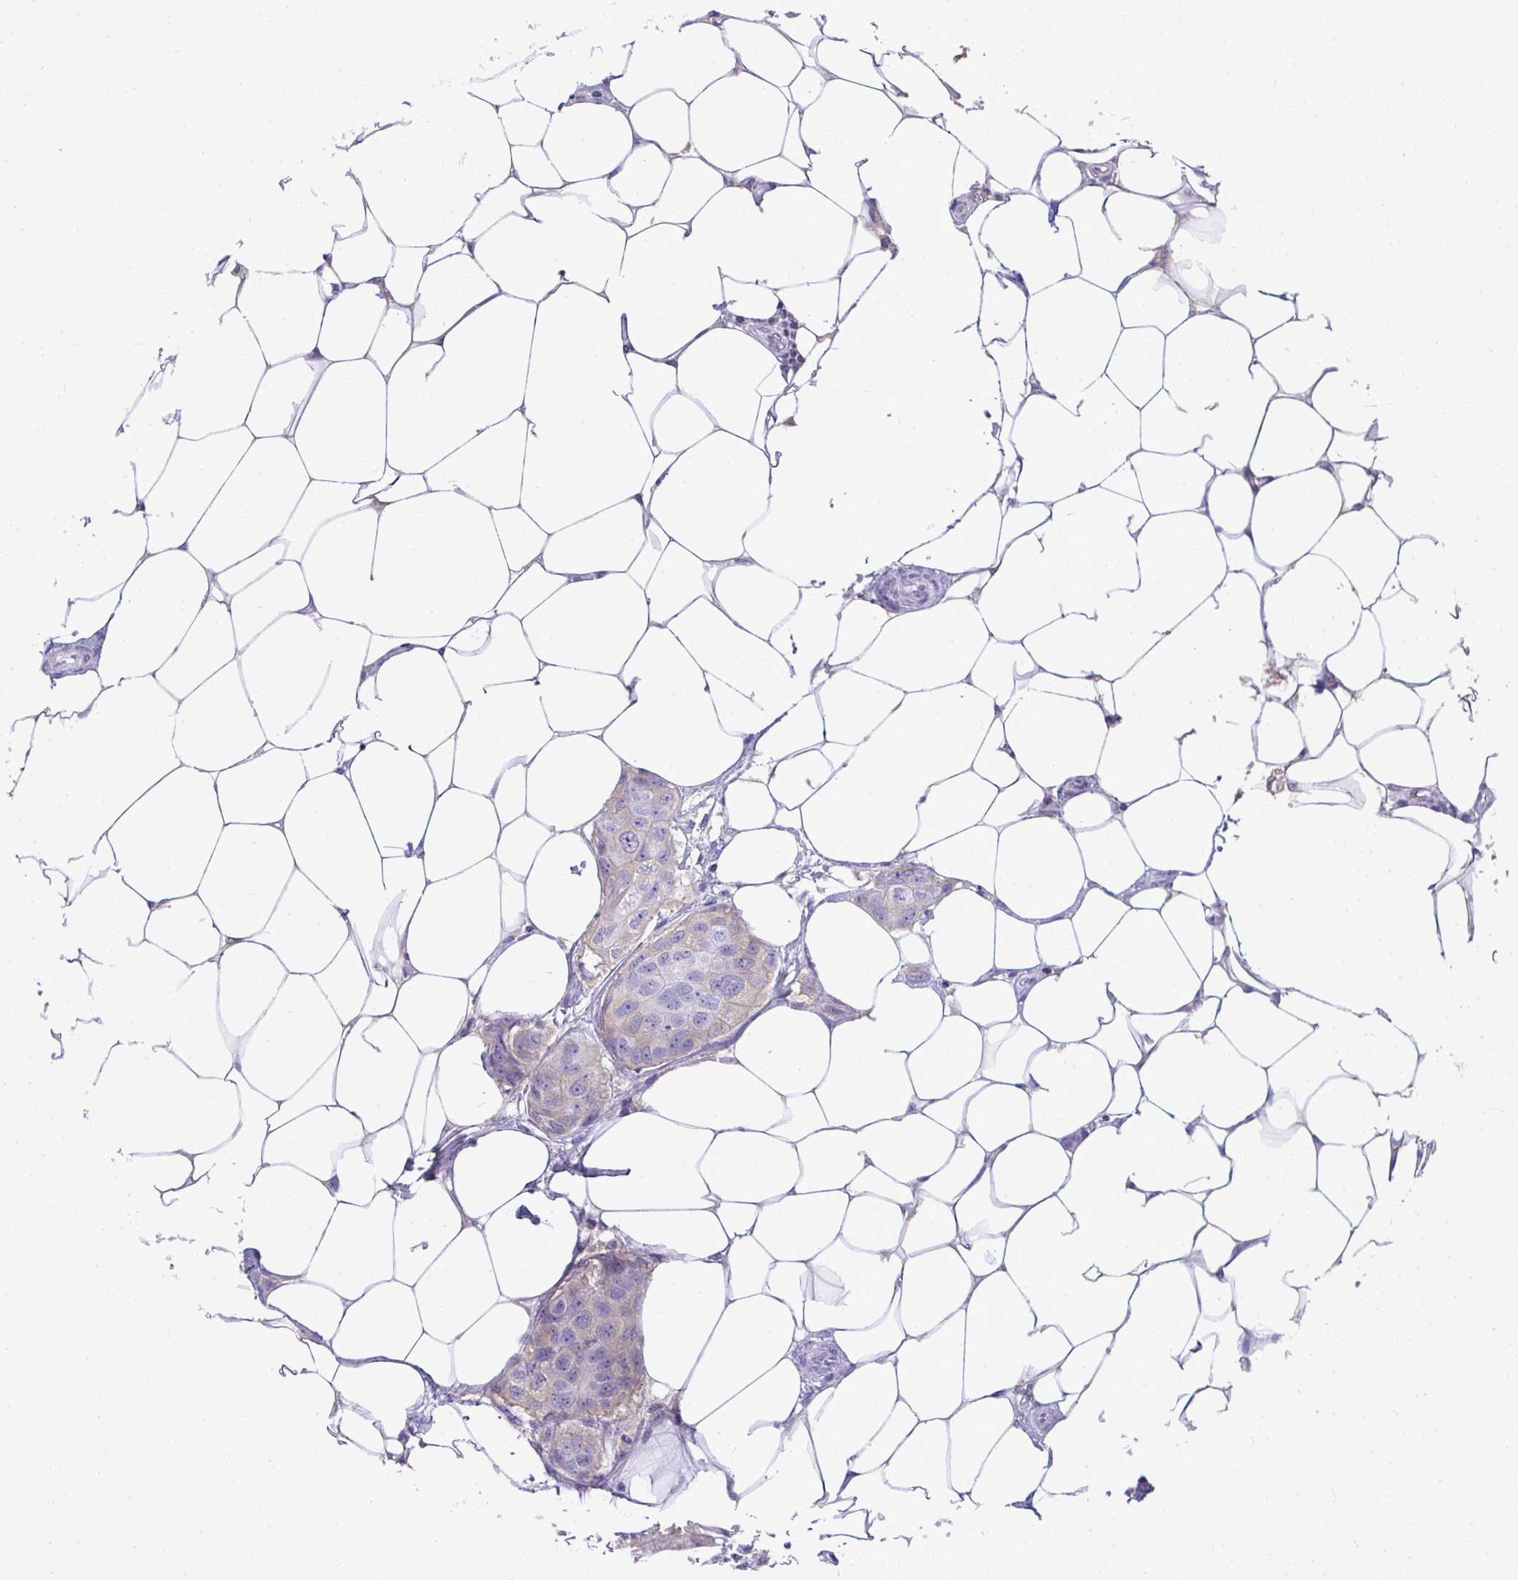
{"staining": {"intensity": "weak", "quantity": "<25%", "location": "cytoplasmic/membranous"}, "tissue": "breast cancer", "cell_type": "Tumor cells", "image_type": "cancer", "snomed": [{"axis": "morphology", "description": "Duct carcinoma"}, {"axis": "topography", "description": "Breast"}, {"axis": "topography", "description": "Lymph node"}], "caption": "Infiltrating ductal carcinoma (breast) was stained to show a protein in brown. There is no significant staining in tumor cells.", "gene": "ZSWIM3", "patient": {"sex": "female", "age": 80}}